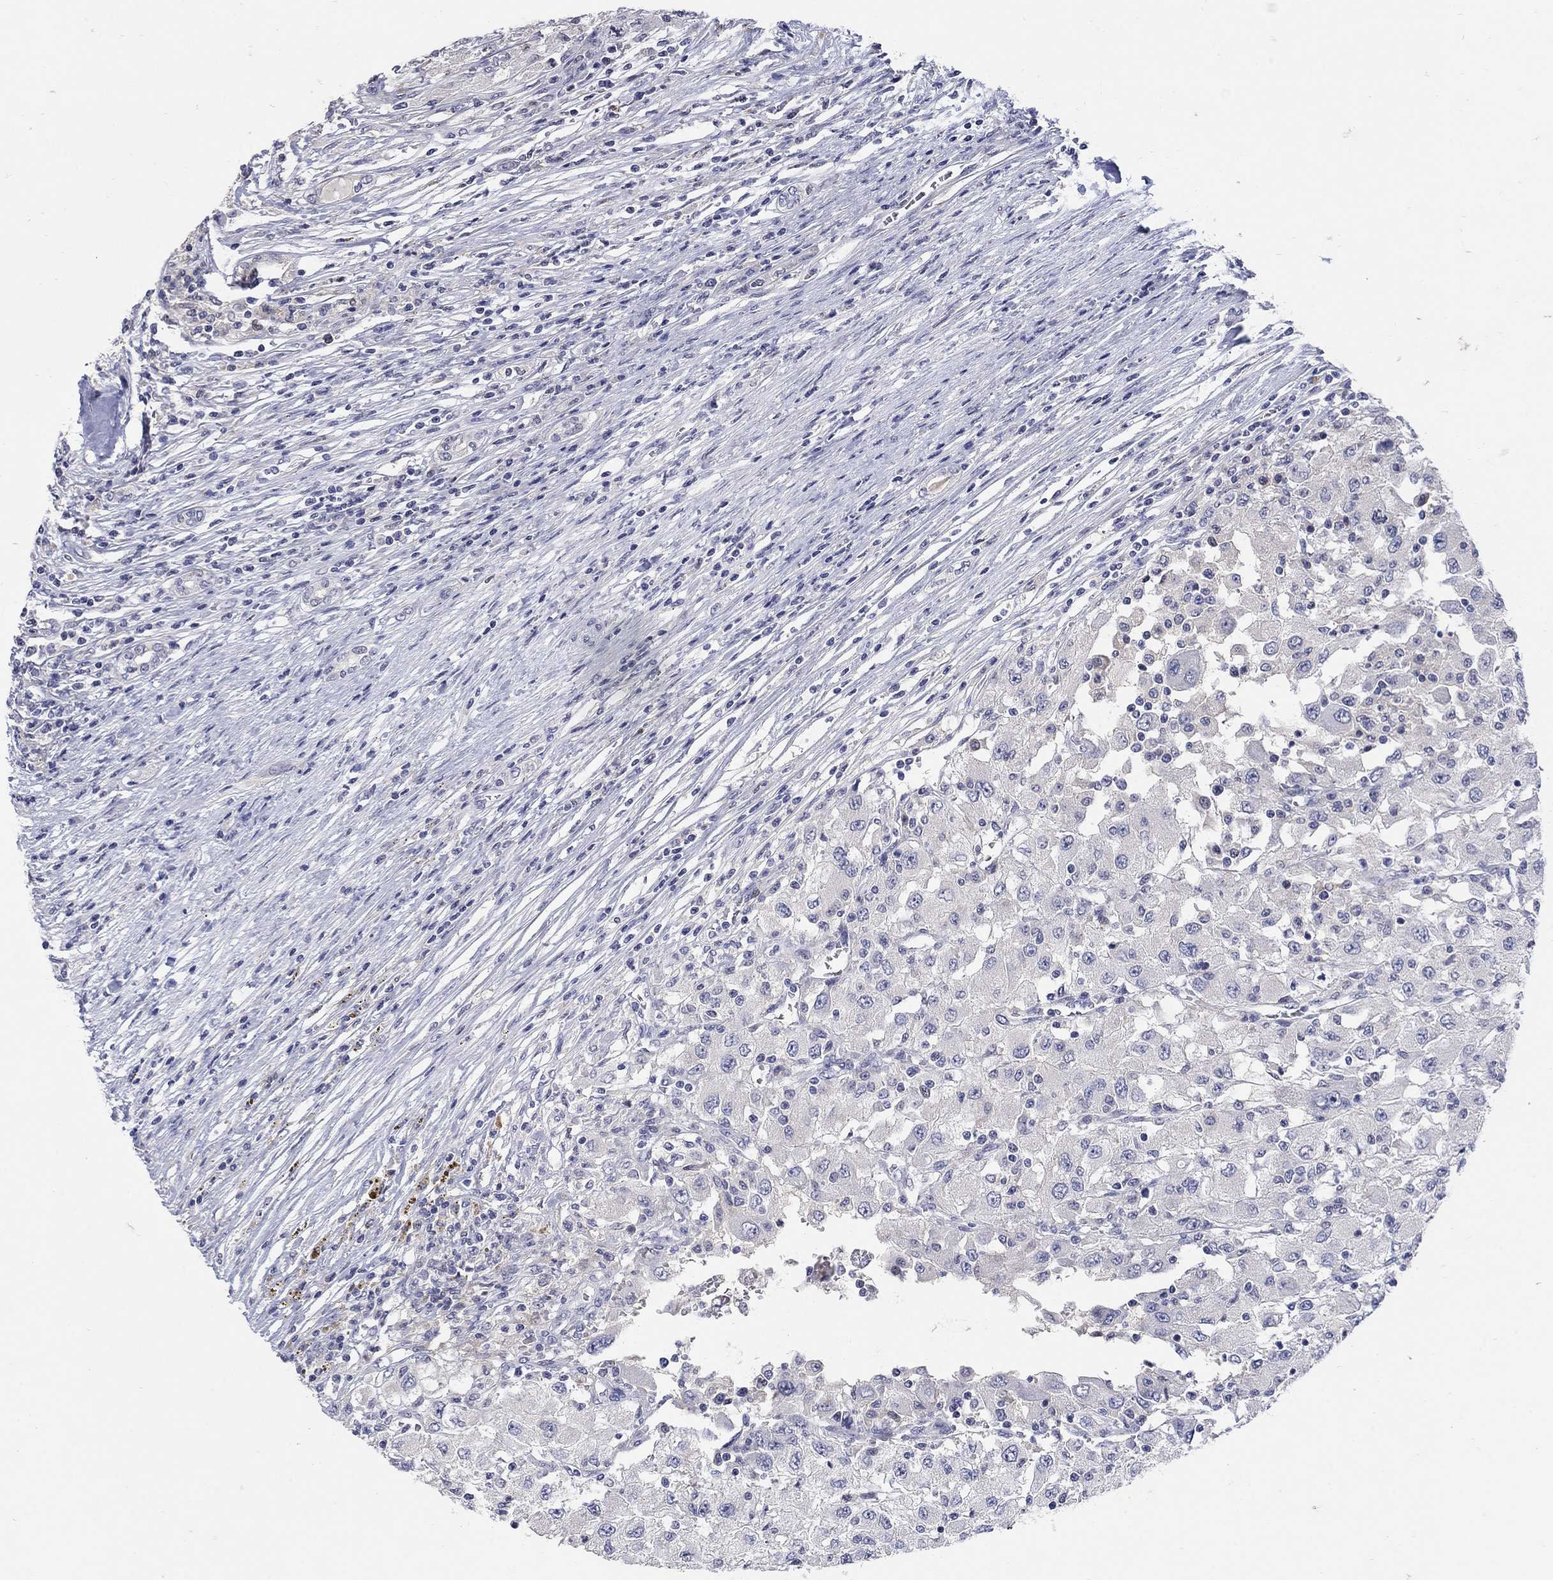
{"staining": {"intensity": "negative", "quantity": "none", "location": "none"}, "tissue": "renal cancer", "cell_type": "Tumor cells", "image_type": "cancer", "snomed": [{"axis": "morphology", "description": "Adenocarcinoma, NOS"}, {"axis": "topography", "description": "Kidney"}], "caption": "IHC micrograph of human renal cancer stained for a protein (brown), which reveals no positivity in tumor cells. (DAB IHC with hematoxylin counter stain).", "gene": "CETN1", "patient": {"sex": "female", "age": 67}}